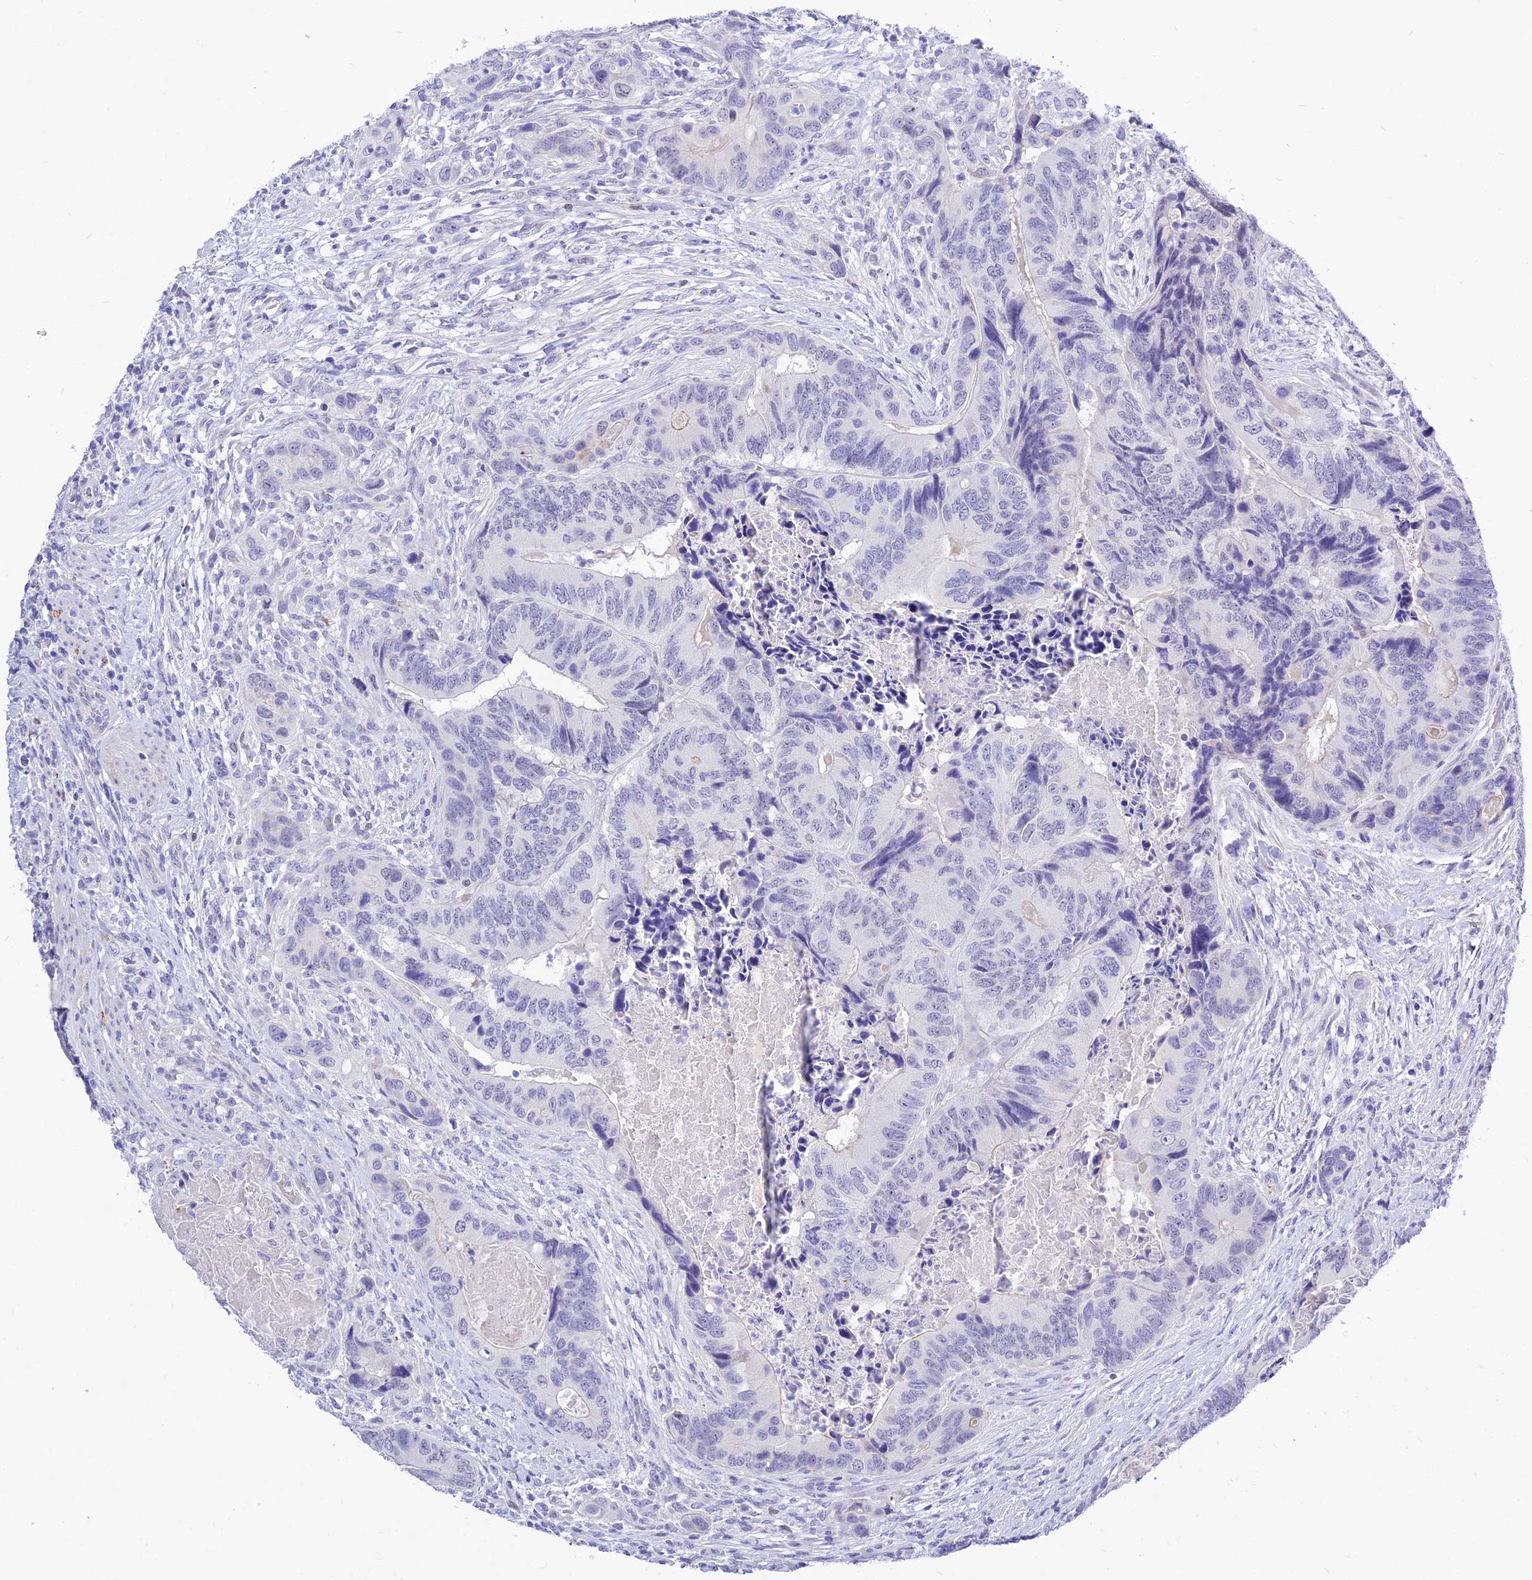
{"staining": {"intensity": "negative", "quantity": "none", "location": "none"}, "tissue": "colorectal cancer", "cell_type": "Tumor cells", "image_type": "cancer", "snomed": [{"axis": "morphology", "description": "Adenocarcinoma, NOS"}, {"axis": "topography", "description": "Colon"}], "caption": "The image reveals no significant positivity in tumor cells of adenocarcinoma (colorectal).", "gene": "DEFB107A", "patient": {"sex": "male", "age": 84}}